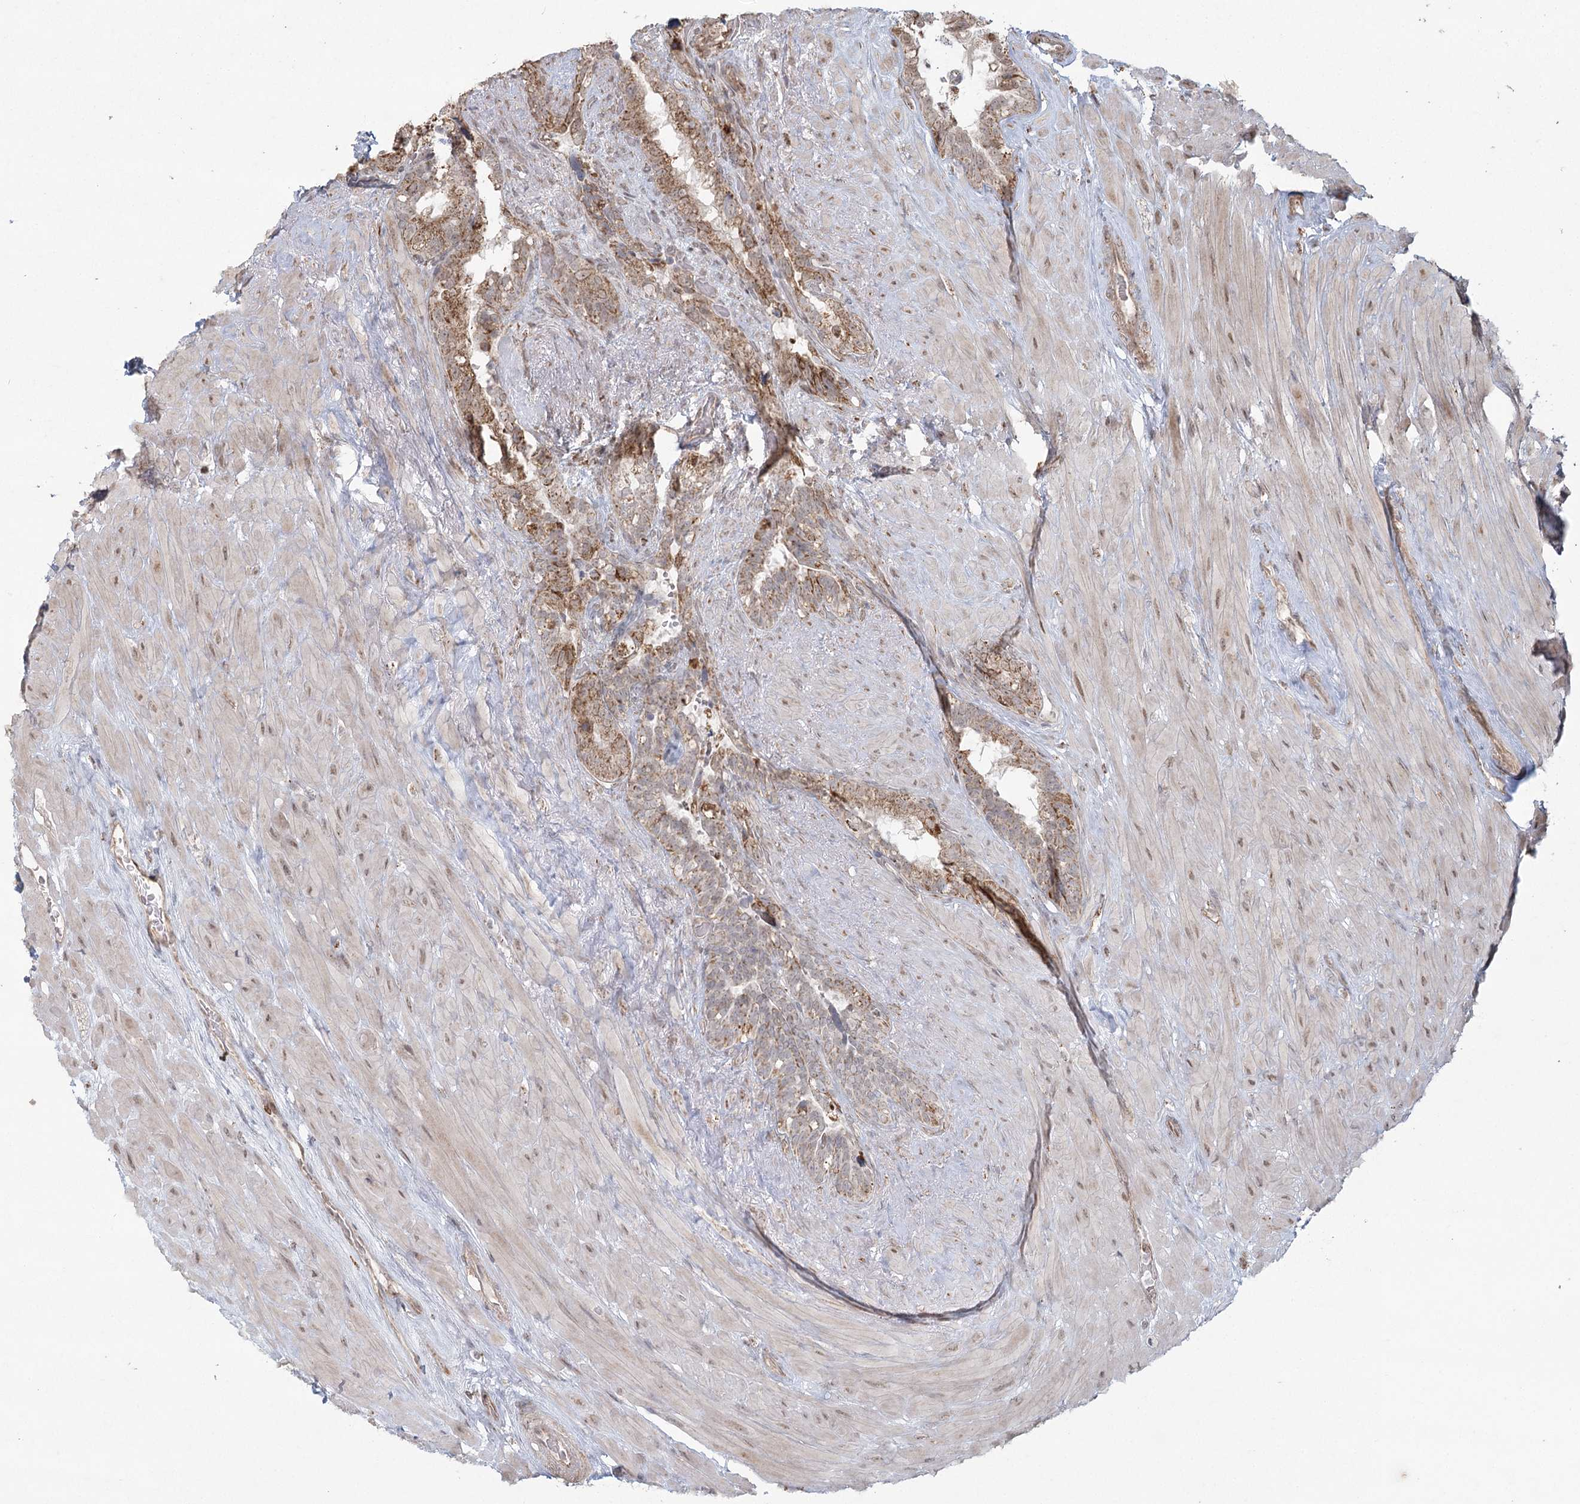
{"staining": {"intensity": "moderate", "quantity": ">75%", "location": "cytoplasmic/membranous"}, "tissue": "seminal vesicle", "cell_type": "Glandular cells", "image_type": "normal", "snomed": [{"axis": "morphology", "description": "Normal tissue, NOS"}, {"axis": "topography", "description": "Seminal veicle"}], "caption": "Immunohistochemistry histopathology image of benign seminal vesicle stained for a protein (brown), which shows medium levels of moderate cytoplasmic/membranous expression in approximately >75% of glandular cells.", "gene": "LACTB", "patient": {"sex": "male", "age": 80}}